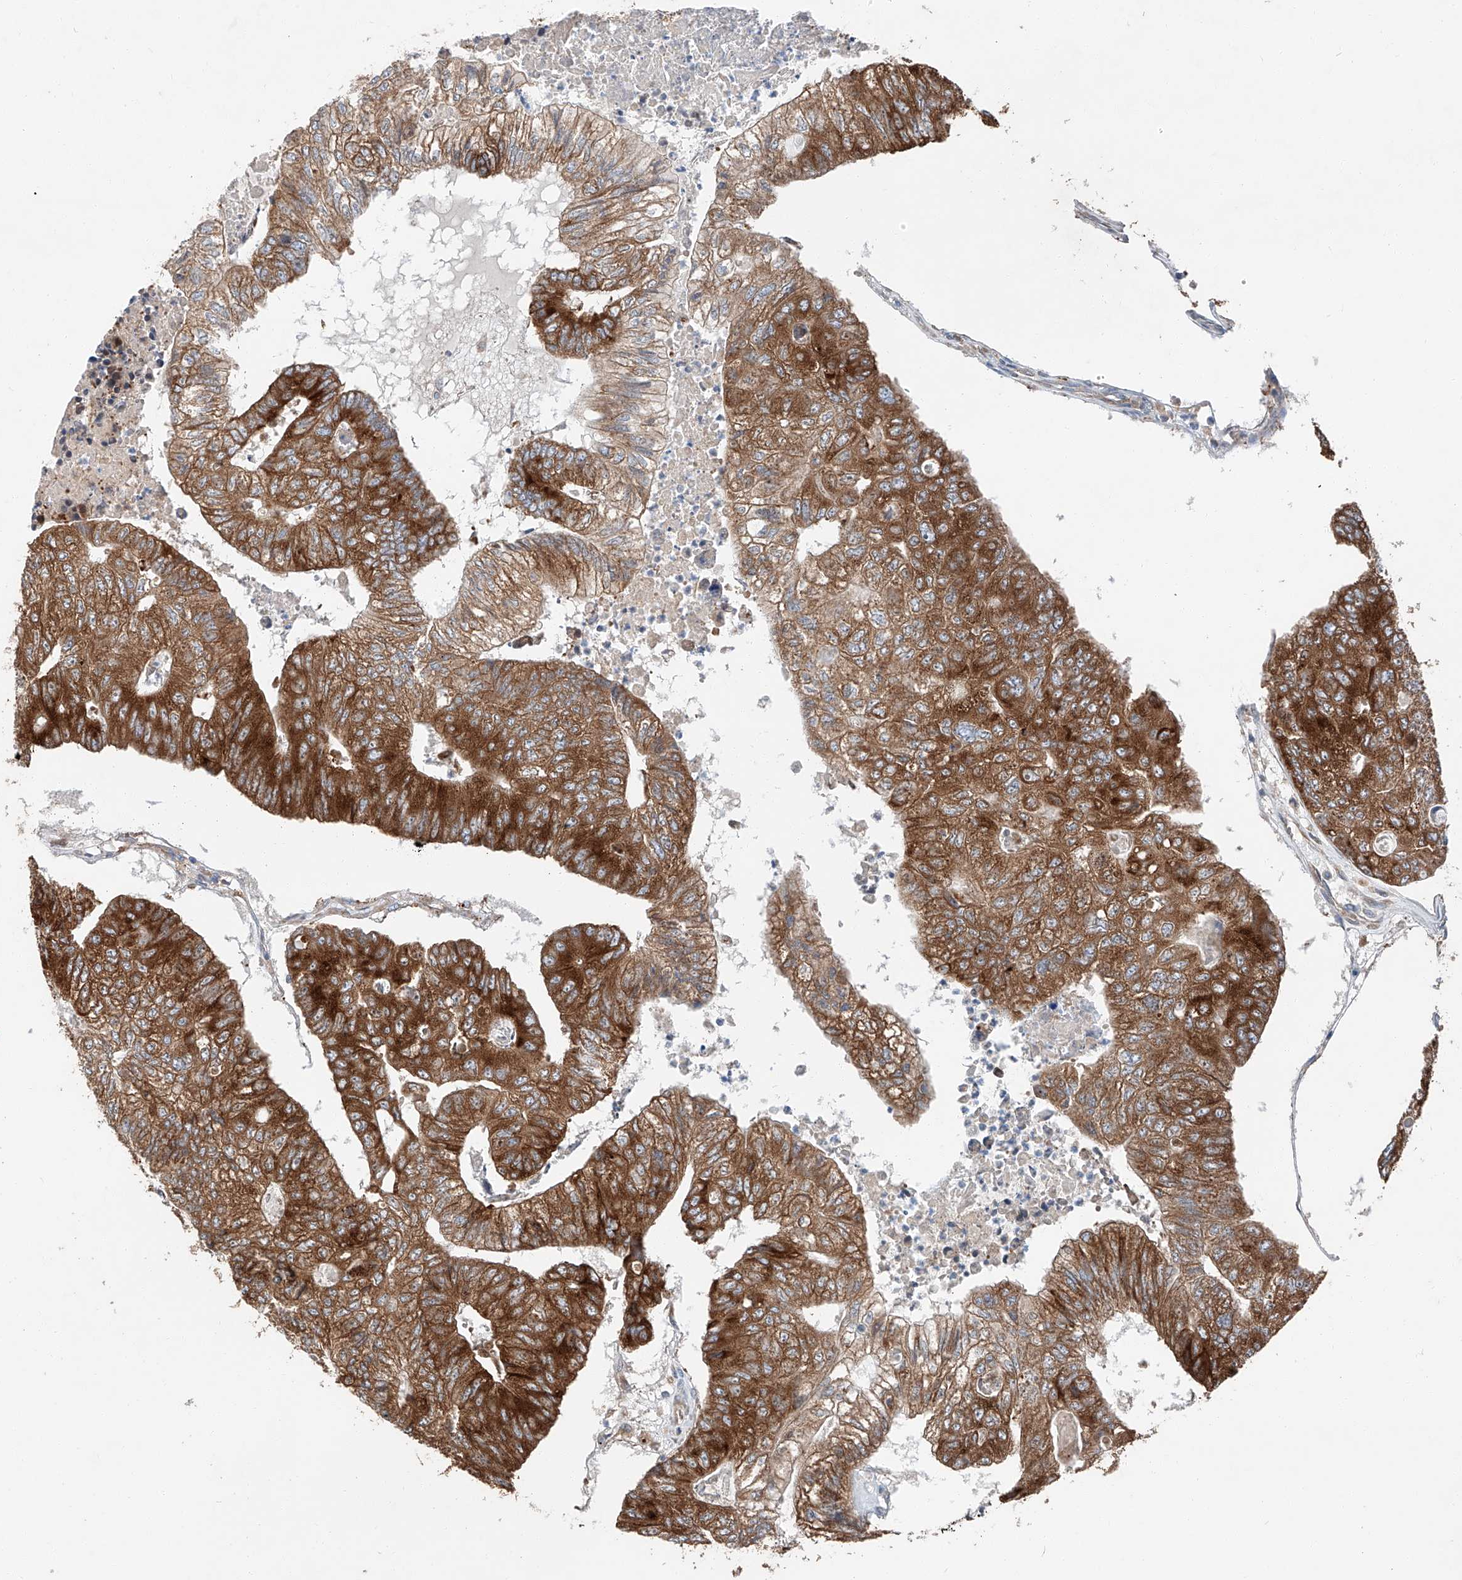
{"staining": {"intensity": "strong", "quantity": ">75%", "location": "cytoplasmic/membranous"}, "tissue": "colorectal cancer", "cell_type": "Tumor cells", "image_type": "cancer", "snomed": [{"axis": "morphology", "description": "Adenocarcinoma, NOS"}, {"axis": "topography", "description": "Colon"}], "caption": "Tumor cells demonstrate strong cytoplasmic/membranous expression in about >75% of cells in colorectal cancer (adenocarcinoma). (Stains: DAB in brown, nuclei in blue, Microscopy: brightfield microscopy at high magnification).", "gene": "ZC3H15", "patient": {"sex": "female", "age": 67}}